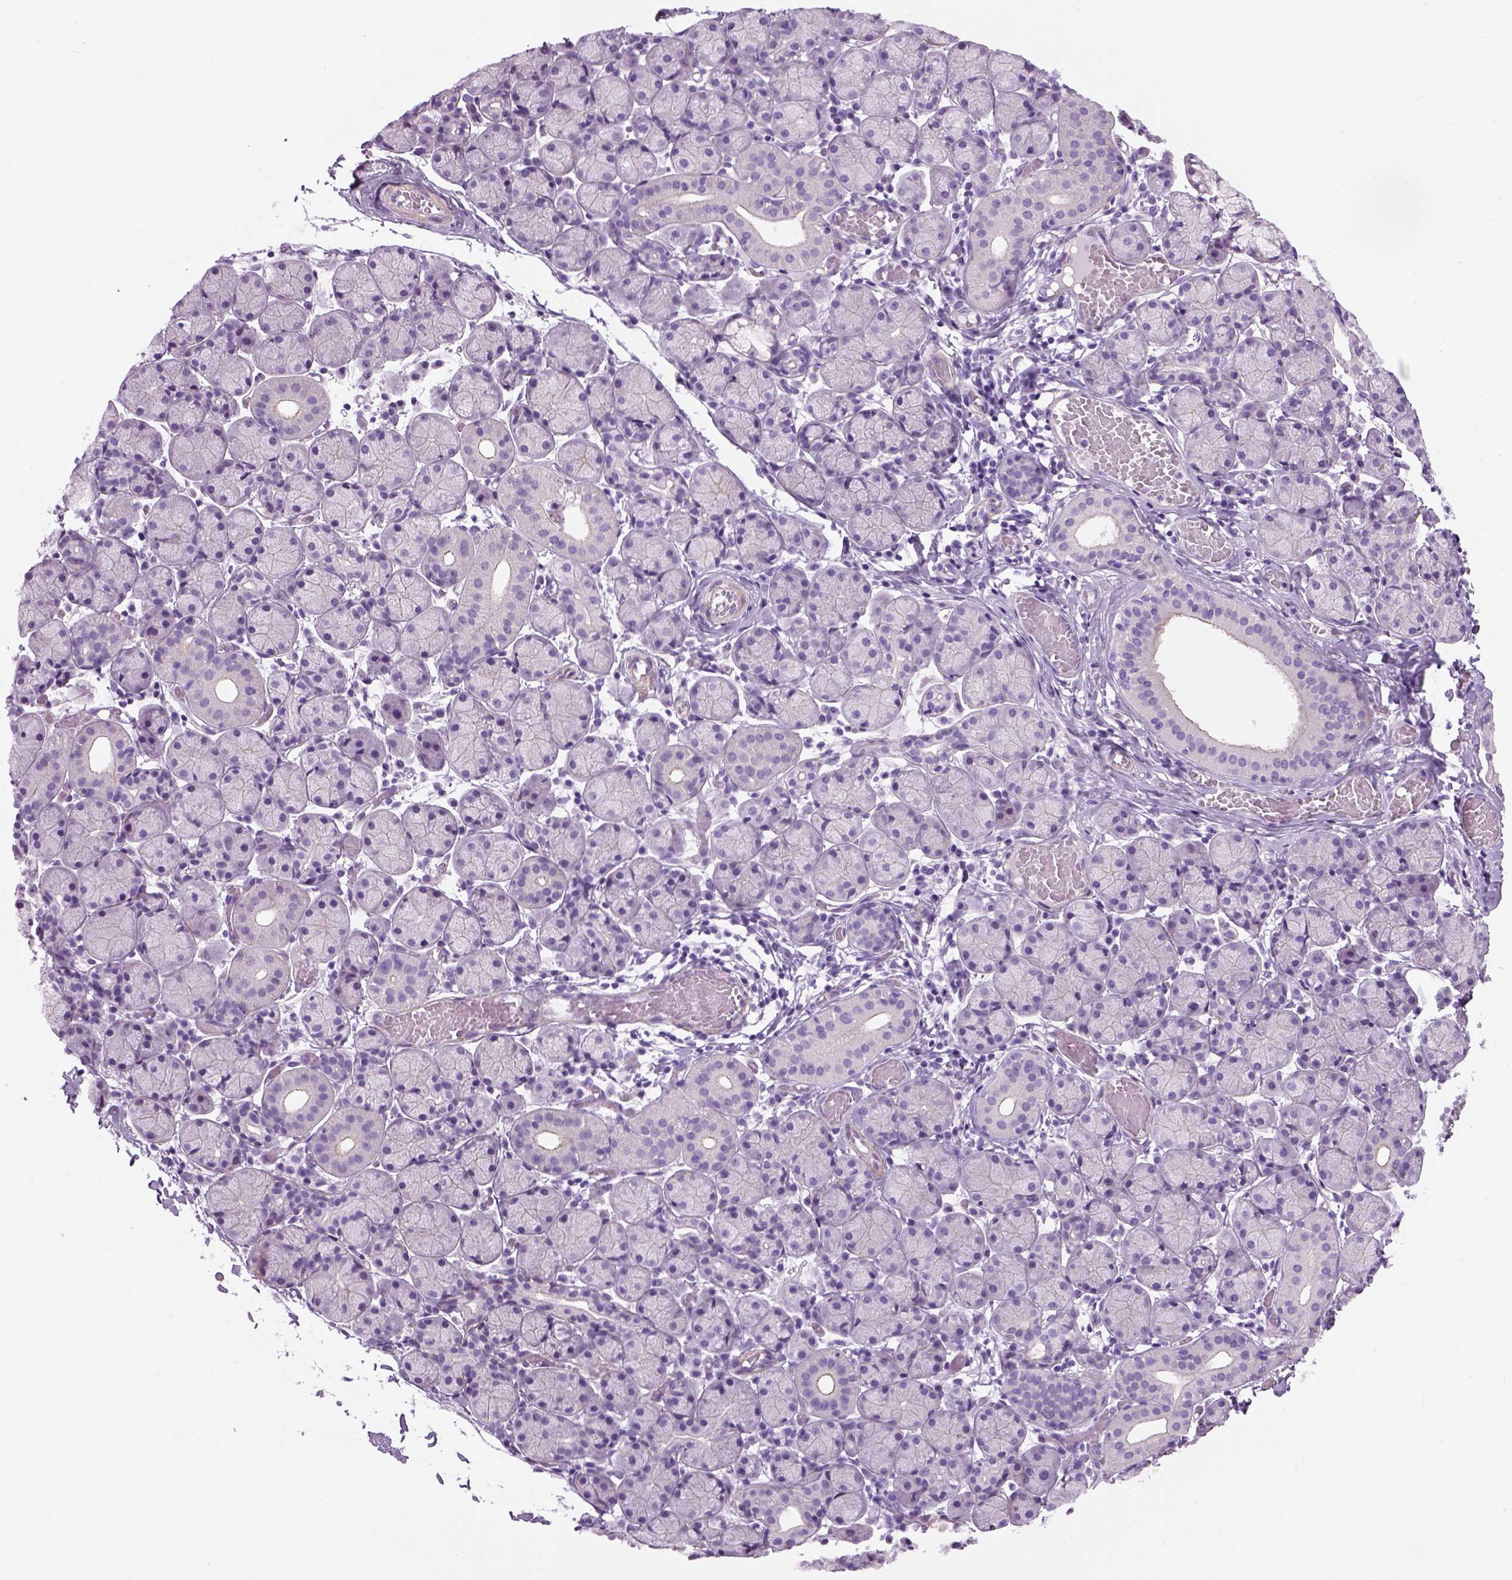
{"staining": {"intensity": "negative", "quantity": "none", "location": "none"}, "tissue": "salivary gland", "cell_type": "Glandular cells", "image_type": "normal", "snomed": [{"axis": "morphology", "description": "Normal tissue, NOS"}, {"axis": "topography", "description": "Salivary gland"}], "caption": "Glandular cells show no significant protein staining in unremarkable salivary gland. (DAB IHC with hematoxylin counter stain).", "gene": "FAM161A", "patient": {"sex": "female", "age": 24}}